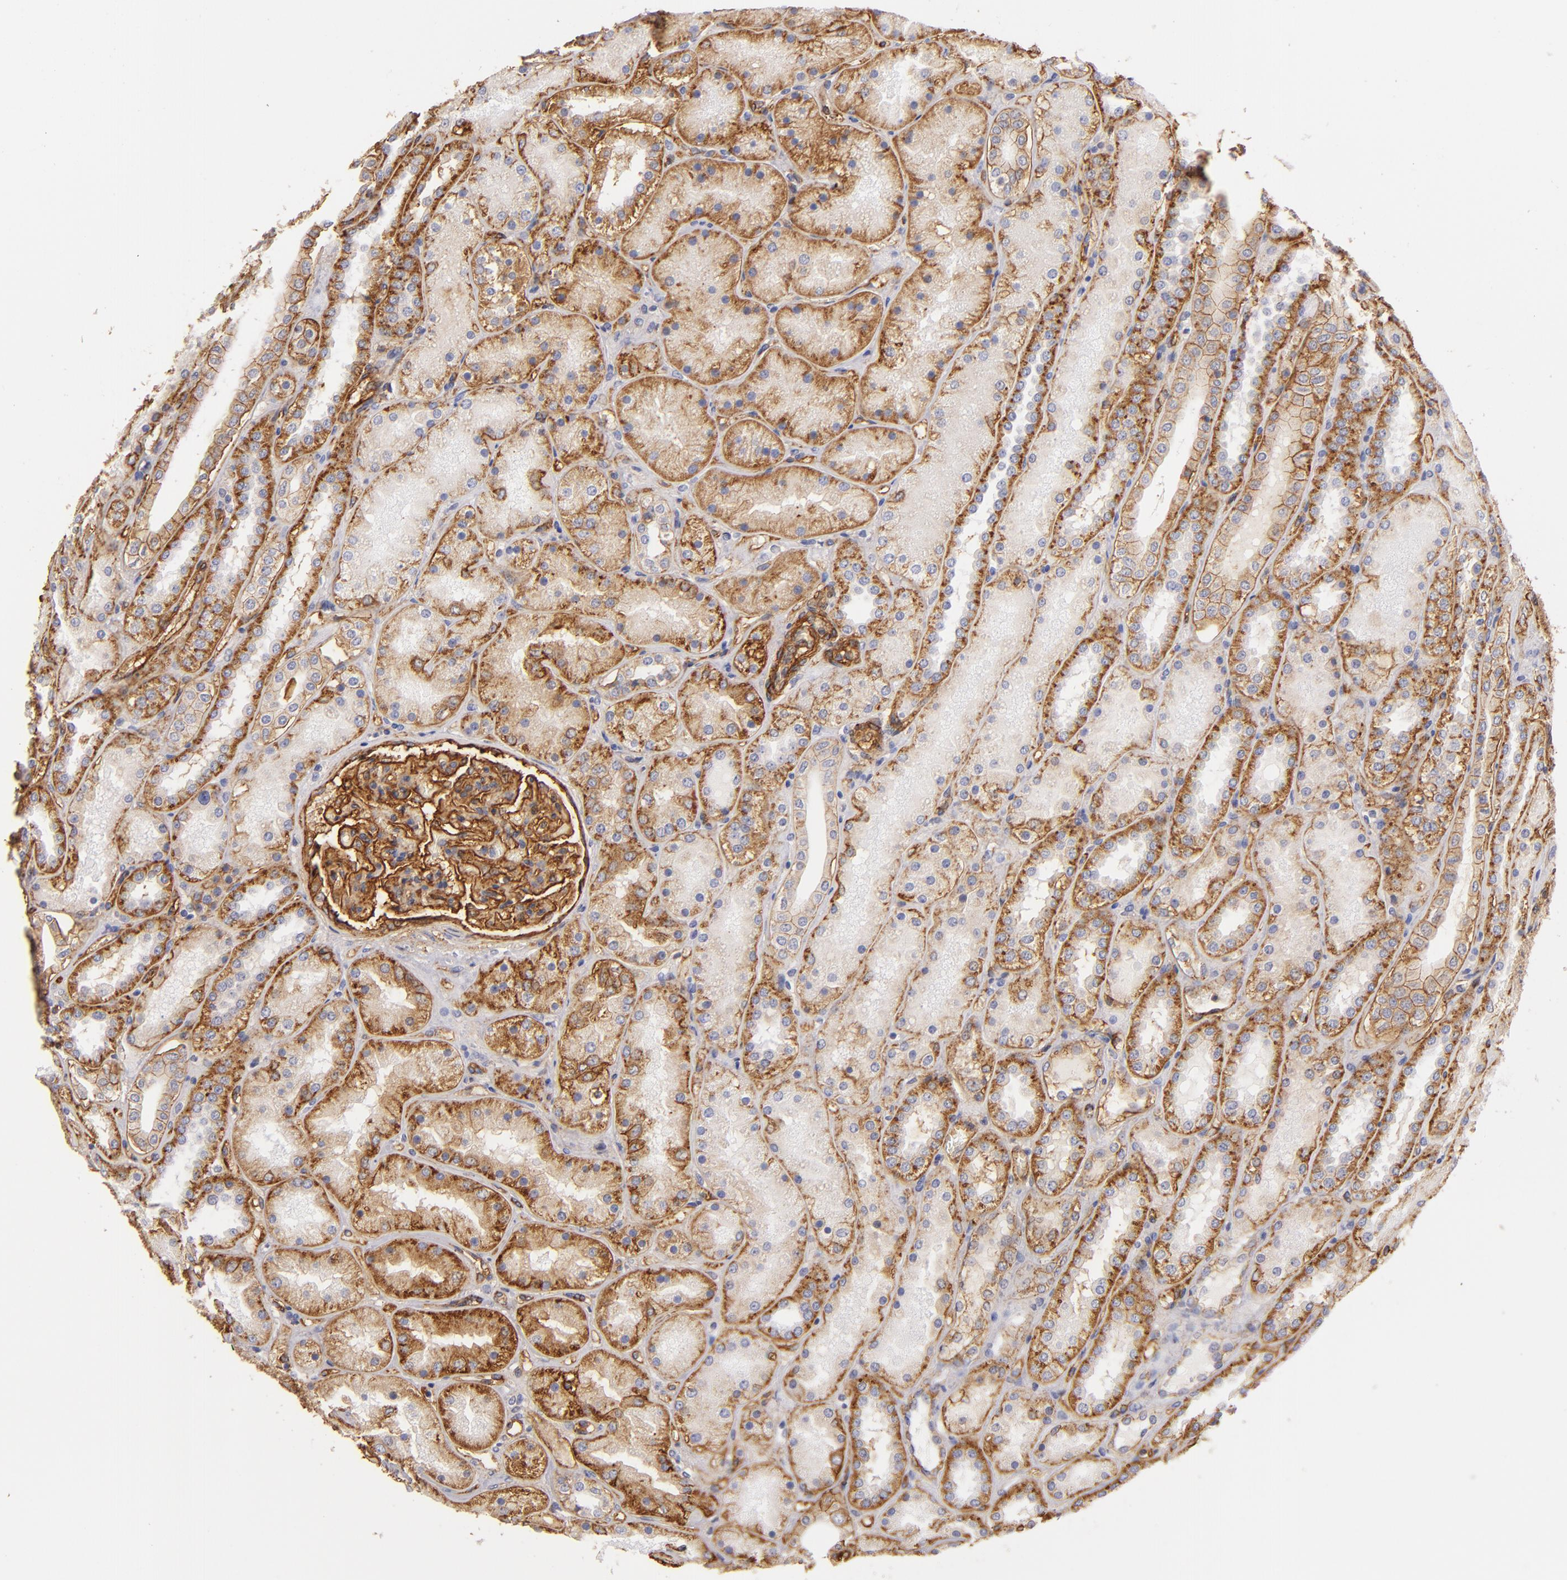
{"staining": {"intensity": "strong", "quantity": ">75%", "location": "cytoplasmic/membranous"}, "tissue": "kidney", "cell_type": "Cells in glomeruli", "image_type": "normal", "snomed": [{"axis": "morphology", "description": "Normal tissue, NOS"}, {"axis": "topography", "description": "Kidney"}], "caption": "High-power microscopy captured an immunohistochemistry histopathology image of unremarkable kidney, revealing strong cytoplasmic/membranous expression in approximately >75% of cells in glomeruli. (DAB (3,3'-diaminobenzidine) IHC with brightfield microscopy, high magnification).", "gene": "CD151", "patient": {"sex": "male", "age": 28}}